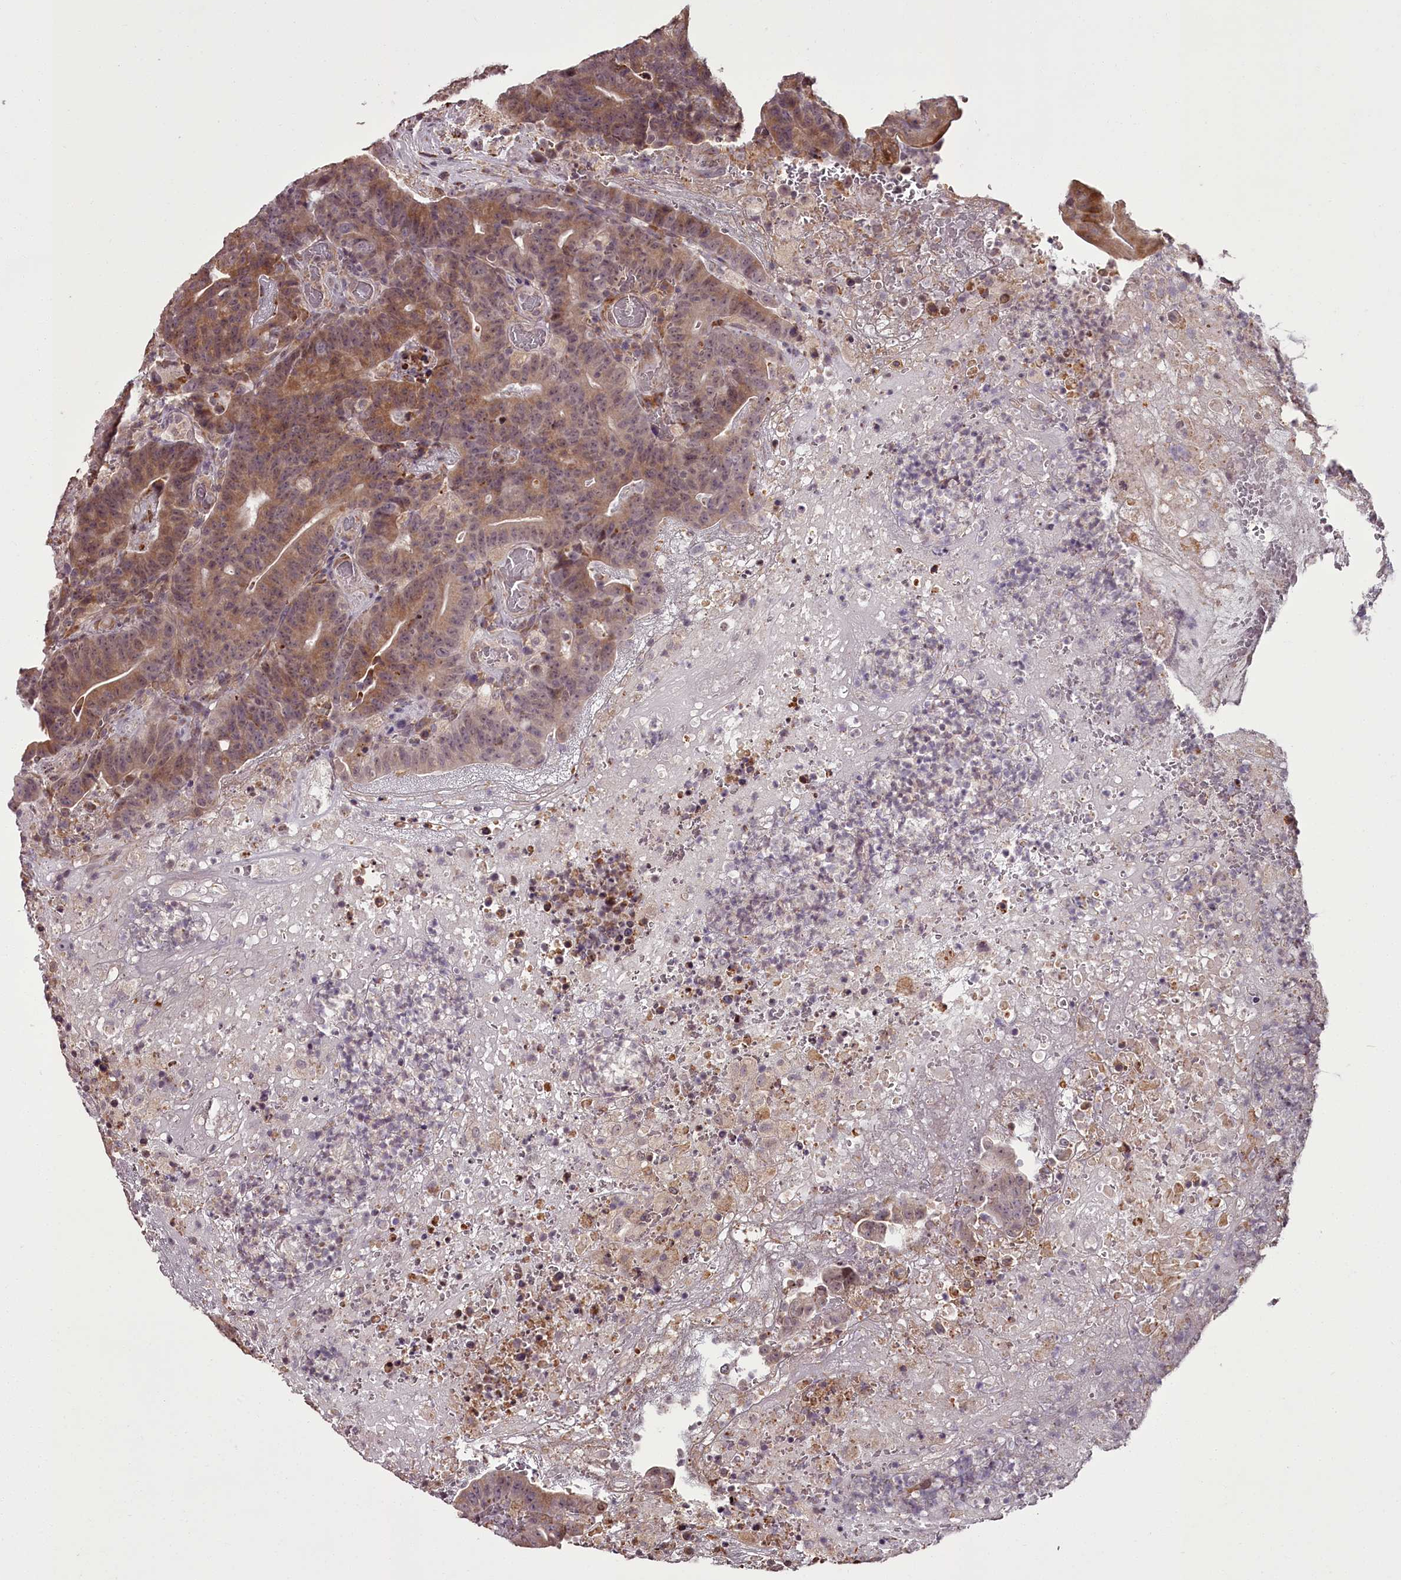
{"staining": {"intensity": "moderate", "quantity": ">75%", "location": "cytoplasmic/membranous"}, "tissue": "colorectal cancer", "cell_type": "Tumor cells", "image_type": "cancer", "snomed": [{"axis": "morphology", "description": "Normal tissue, NOS"}, {"axis": "morphology", "description": "Adenocarcinoma, NOS"}, {"axis": "topography", "description": "Colon"}], "caption": "Immunohistochemical staining of adenocarcinoma (colorectal) demonstrates moderate cytoplasmic/membranous protein expression in about >75% of tumor cells.", "gene": "CCDC92", "patient": {"sex": "female", "age": 75}}